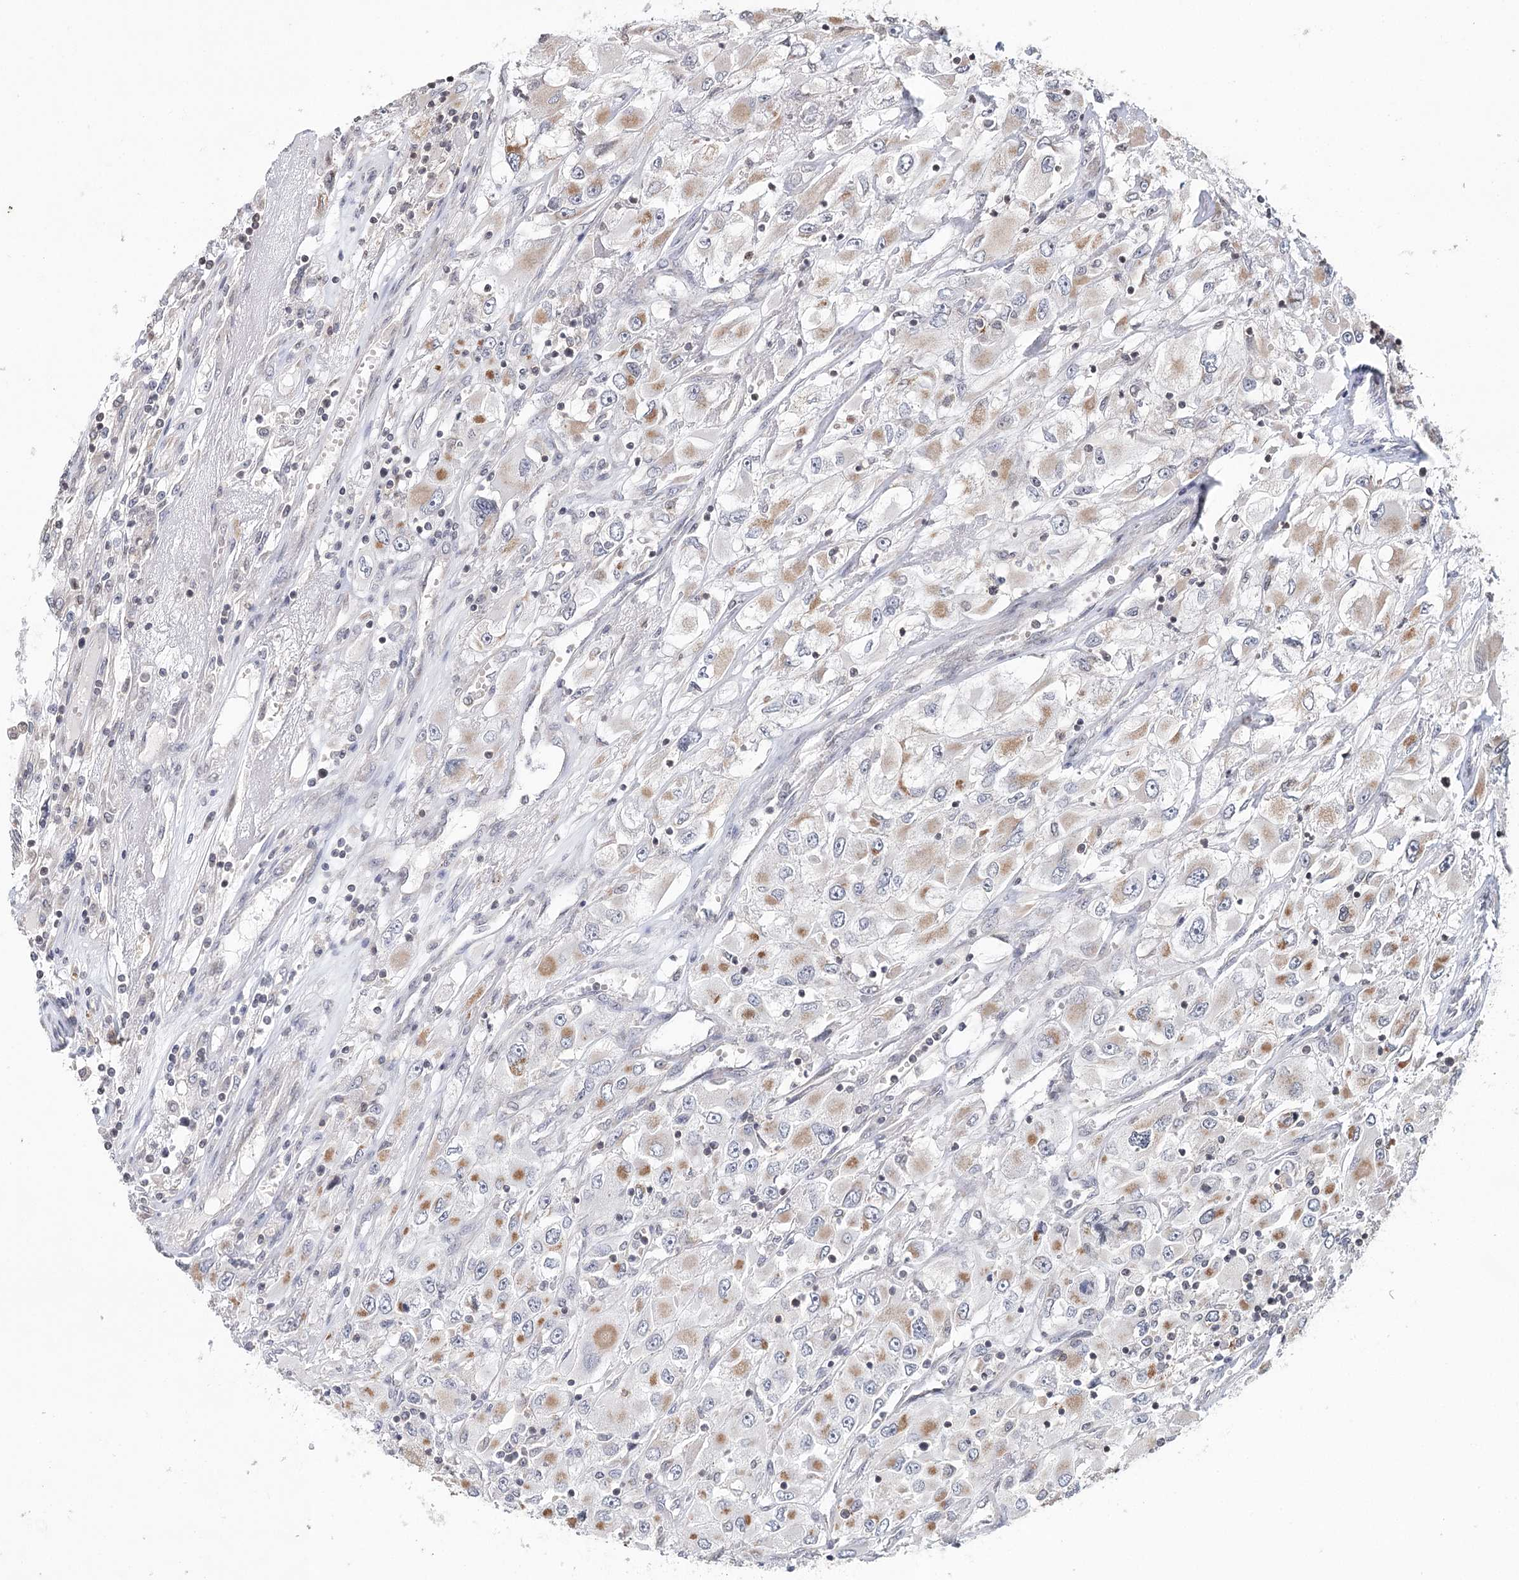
{"staining": {"intensity": "moderate", "quantity": "25%-75%", "location": "cytoplasmic/membranous"}, "tissue": "renal cancer", "cell_type": "Tumor cells", "image_type": "cancer", "snomed": [{"axis": "morphology", "description": "Adenocarcinoma, NOS"}, {"axis": "topography", "description": "Kidney"}], "caption": "The photomicrograph displays immunohistochemical staining of renal cancer (adenocarcinoma). There is moderate cytoplasmic/membranous expression is identified in approximately 25%-75% of tumor cells.", "gene": "ICOS", "patient": {"sex": "female", "age": 52}}